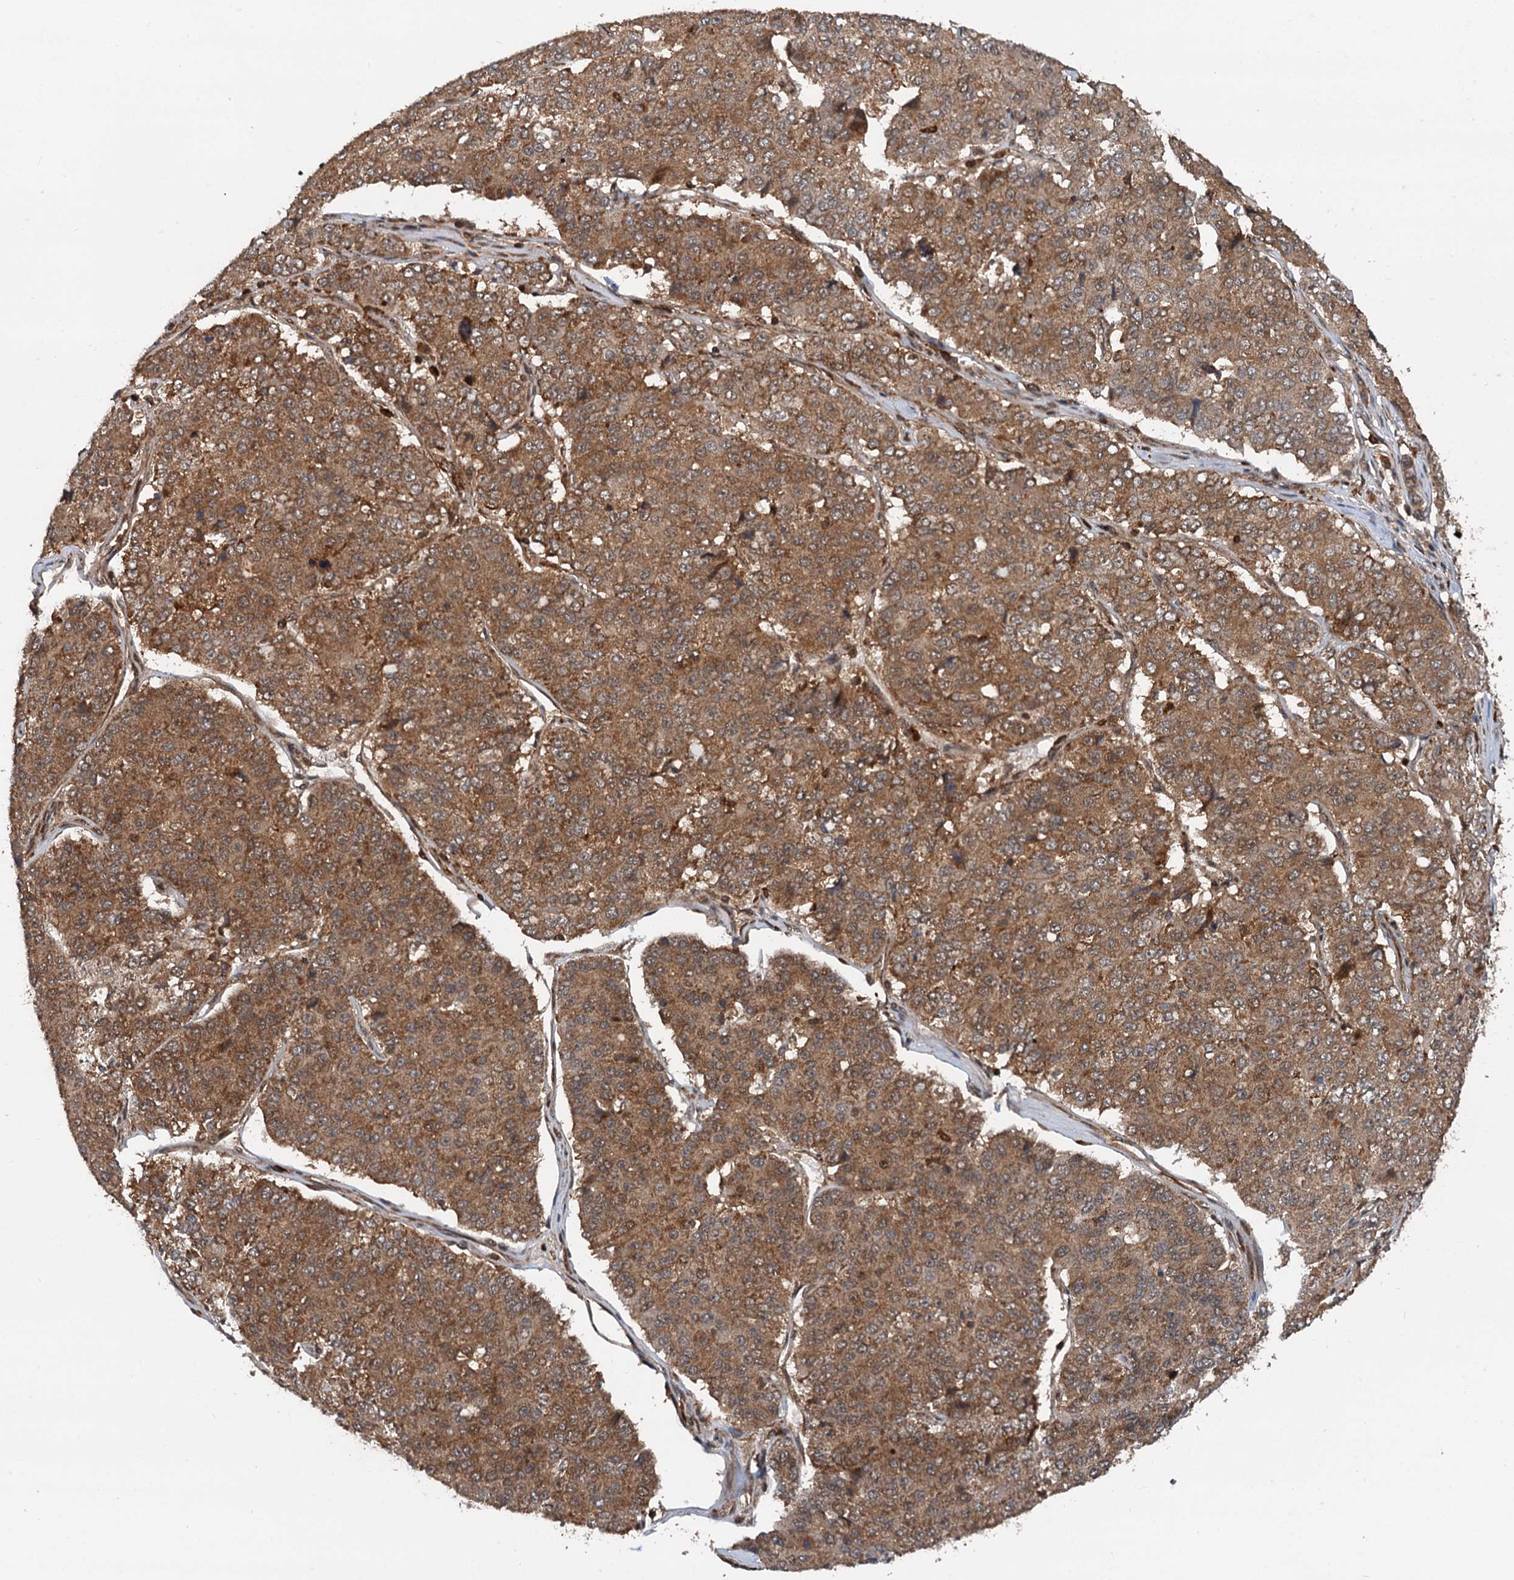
{"staining": {"intensity": "moderate", "quantity": ">75%", "location": "cytoplasmic/membranous"}, "tissue": "pancreatic cancer", "cell_type": "Tumor cells", "image_type": "cancer", "snomed": [{"axis": "morphology", "description": "Adenocarcinoma, NOS"}, {"axis": "topography", "description": "Pancreas"}], "caption": "Moderate cytoplasmic/membranous staining for a protein is seen in about >75% of tumor cells of pancreatic cancer (adenocarcinoma) using IHC.", "gene": "STUB1", "patient": {"sex": "male", "age": 50}}